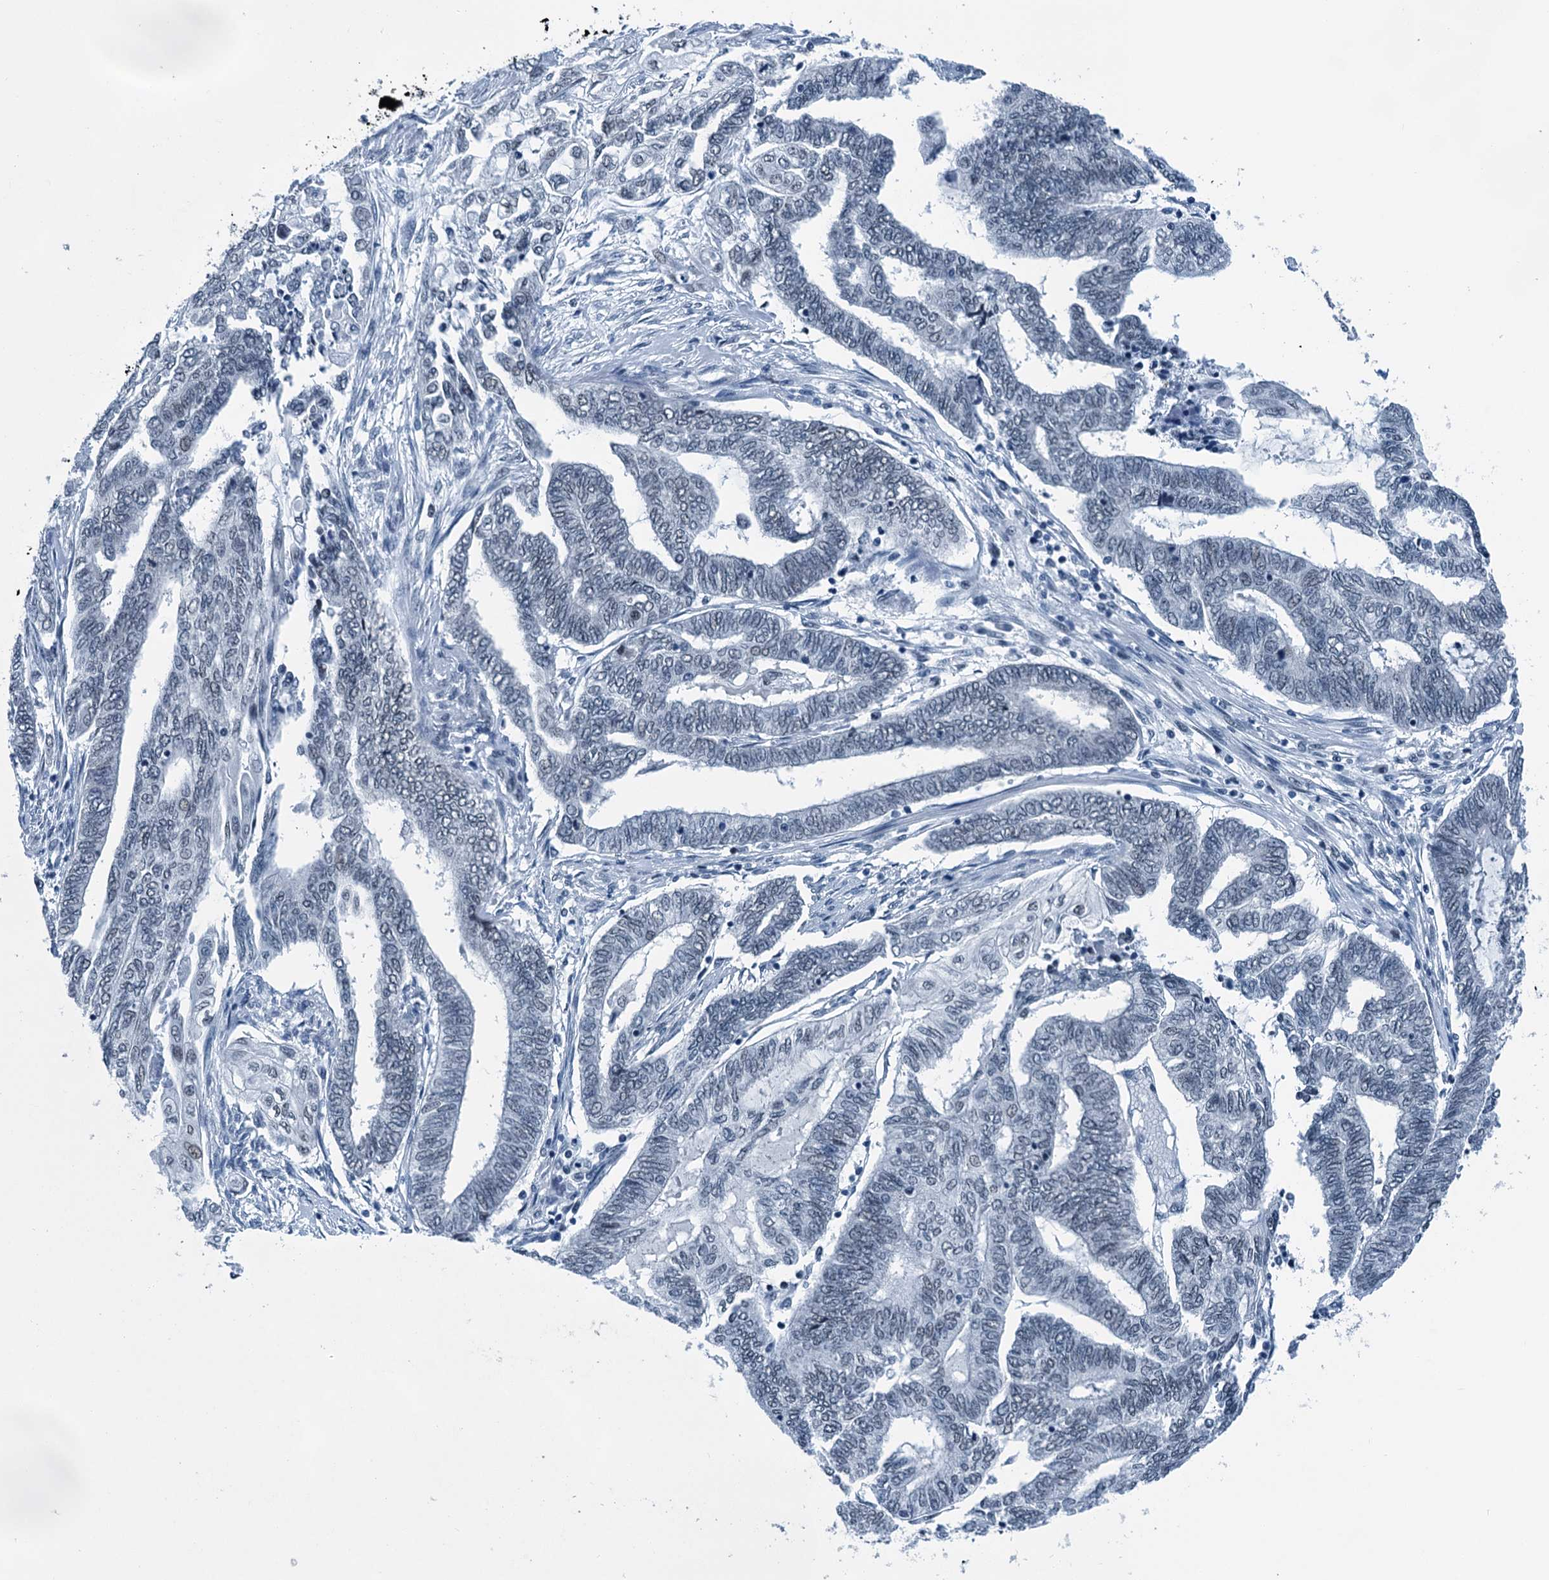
{"staining": {"intensity": "negative", "quantity": "none", "location": "none"}, "tissue": "endometrial cancer", "cell_type": "Tumor cells", "image_type": "cancer", "snomed": [{"axis": "morphology", "description": "Adenocarcinoma, NOS"}, {"axis": "topography", "description": "Uterus"}, {"axis": "topography", "description": "Endometrium"}], "caption": "Protein analysis of endometrial cancer (adenocarcinoma) demonstrates no significant positivity in tumor cells.", "gene": "TRPT1", "patient": {"sex": "female", "age": 70}}